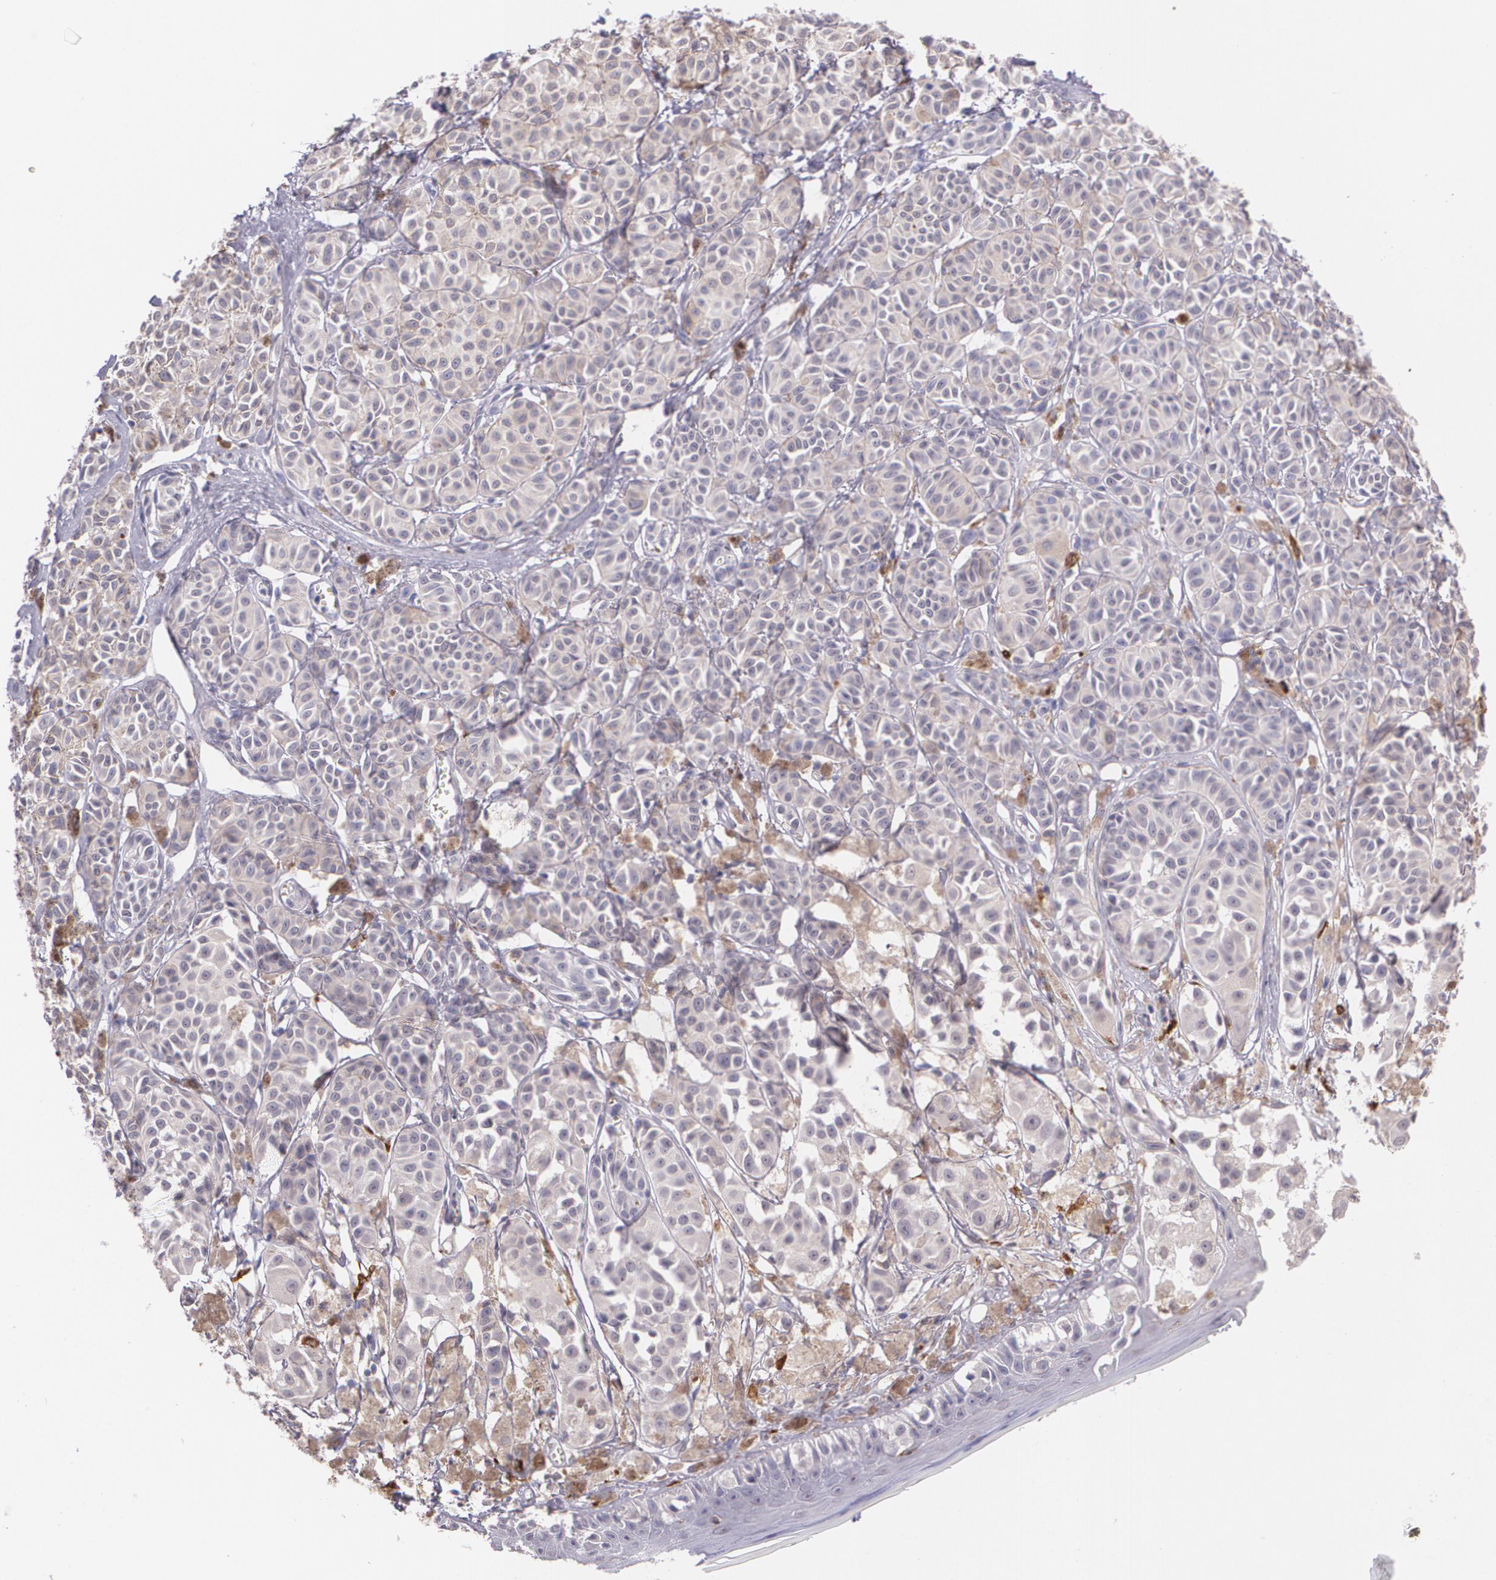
{"staining": {"intensity": "negative", "quantity": "none", "location": "none"}, "tissue": "melanoma", "cell_type": "Tumor cells", "image_type": "cancer", "snomed": [{"axis": "morphology", "description": "Malignant melanoma, NOS"}, {"axis": "topography", "description": "Skin"}], "caption": "IHC image of neoplastic tissue: malignant melanoma stained with DAB shows no significant protein expression in tumor cells.", "gene": "RTN1", "patient": {"sex": "male", "age": 76}}